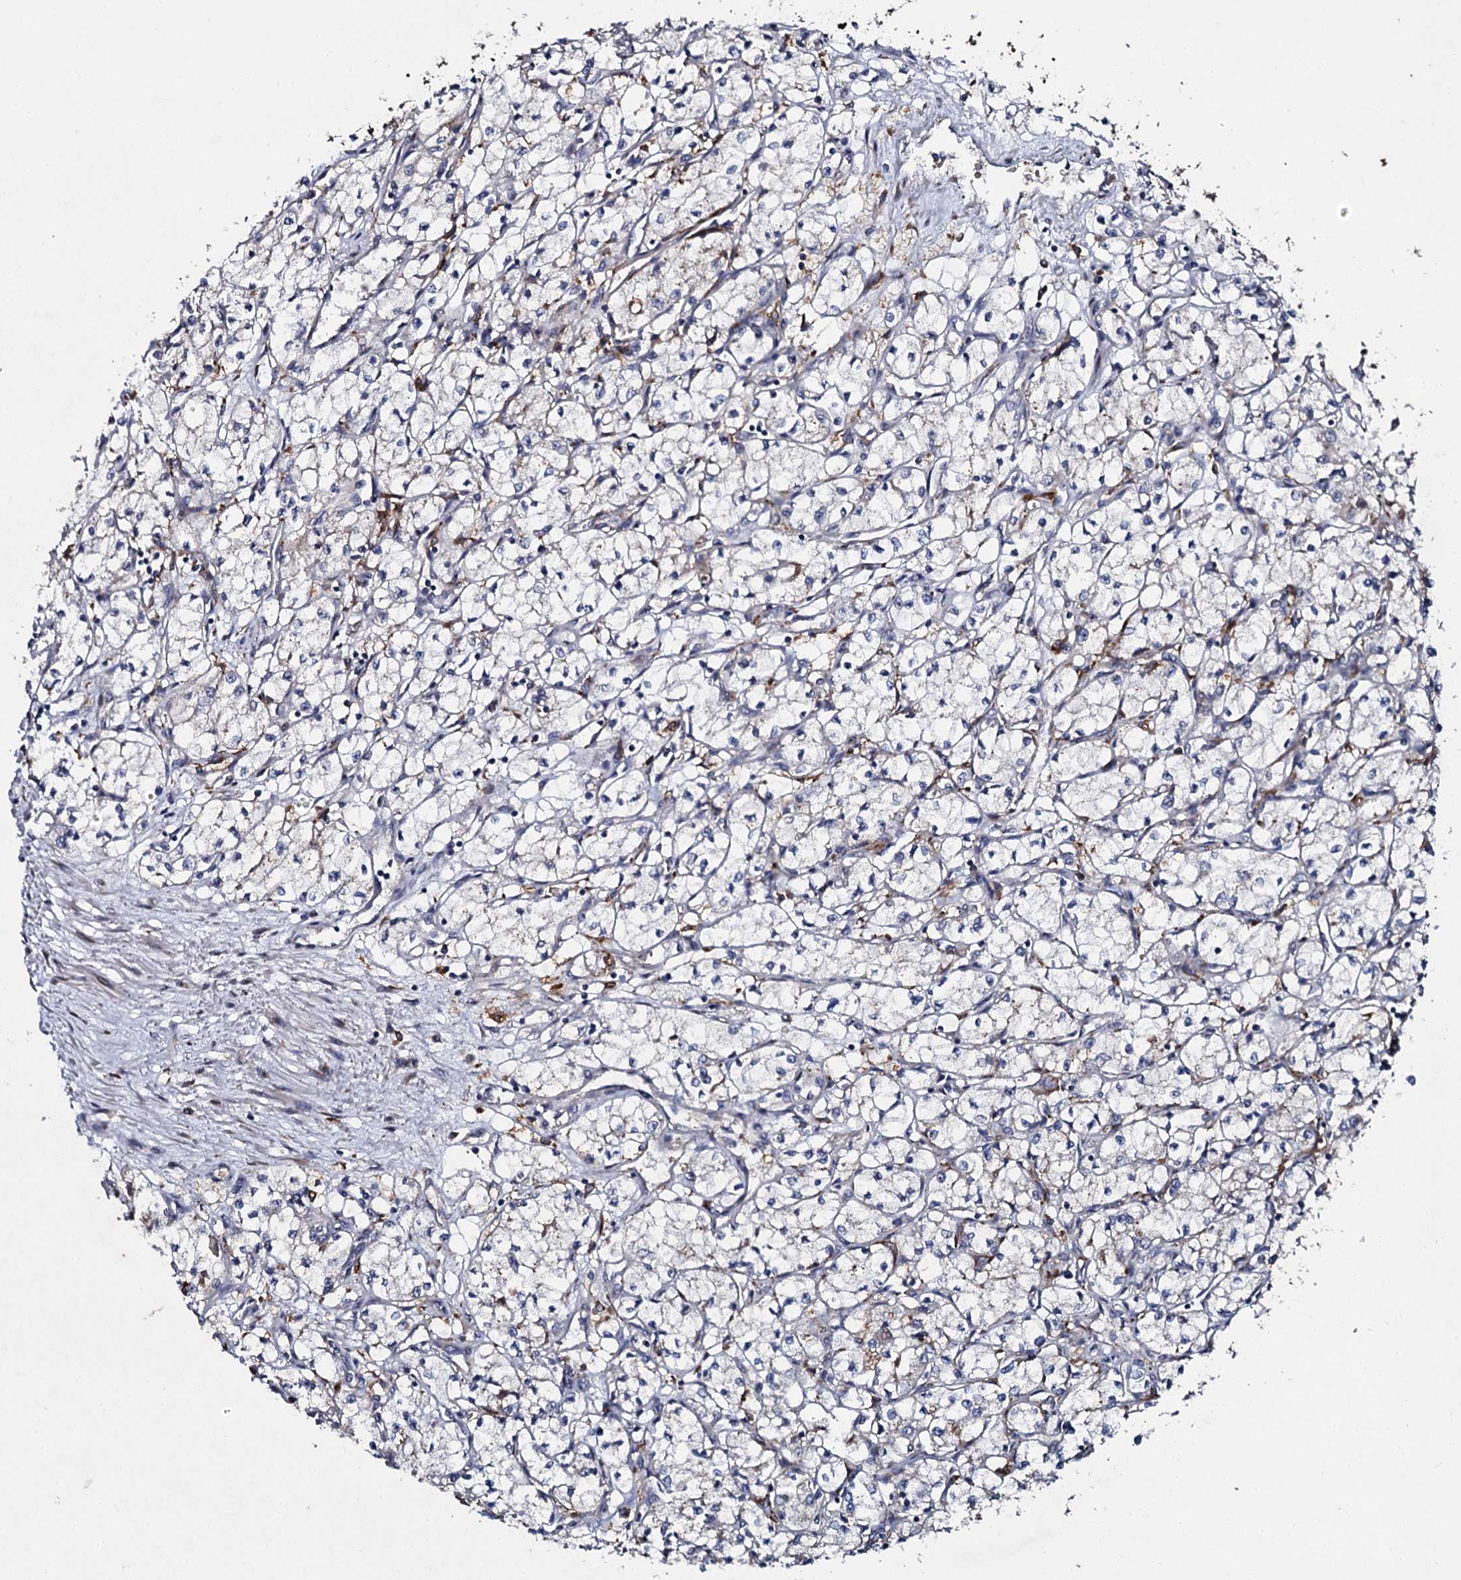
{"staining": {"intensity": "negative", "quantity": "none", "location": "none"}, "tissue": "renal cancer", "cell_type": "Tumor cells", "image_type": "cancer", "snomed": [{"axis": "morphology", "description": "Adenocarcinoma, NOS"}, {"axis": "topography", "description": "Kidney"}], "caption": "A histopathology image of renal cancer stained for a protein displays no brown staining in tumor cells.", "gene": "LRRC28", "patient": {"sex": "male", "age": 59}}